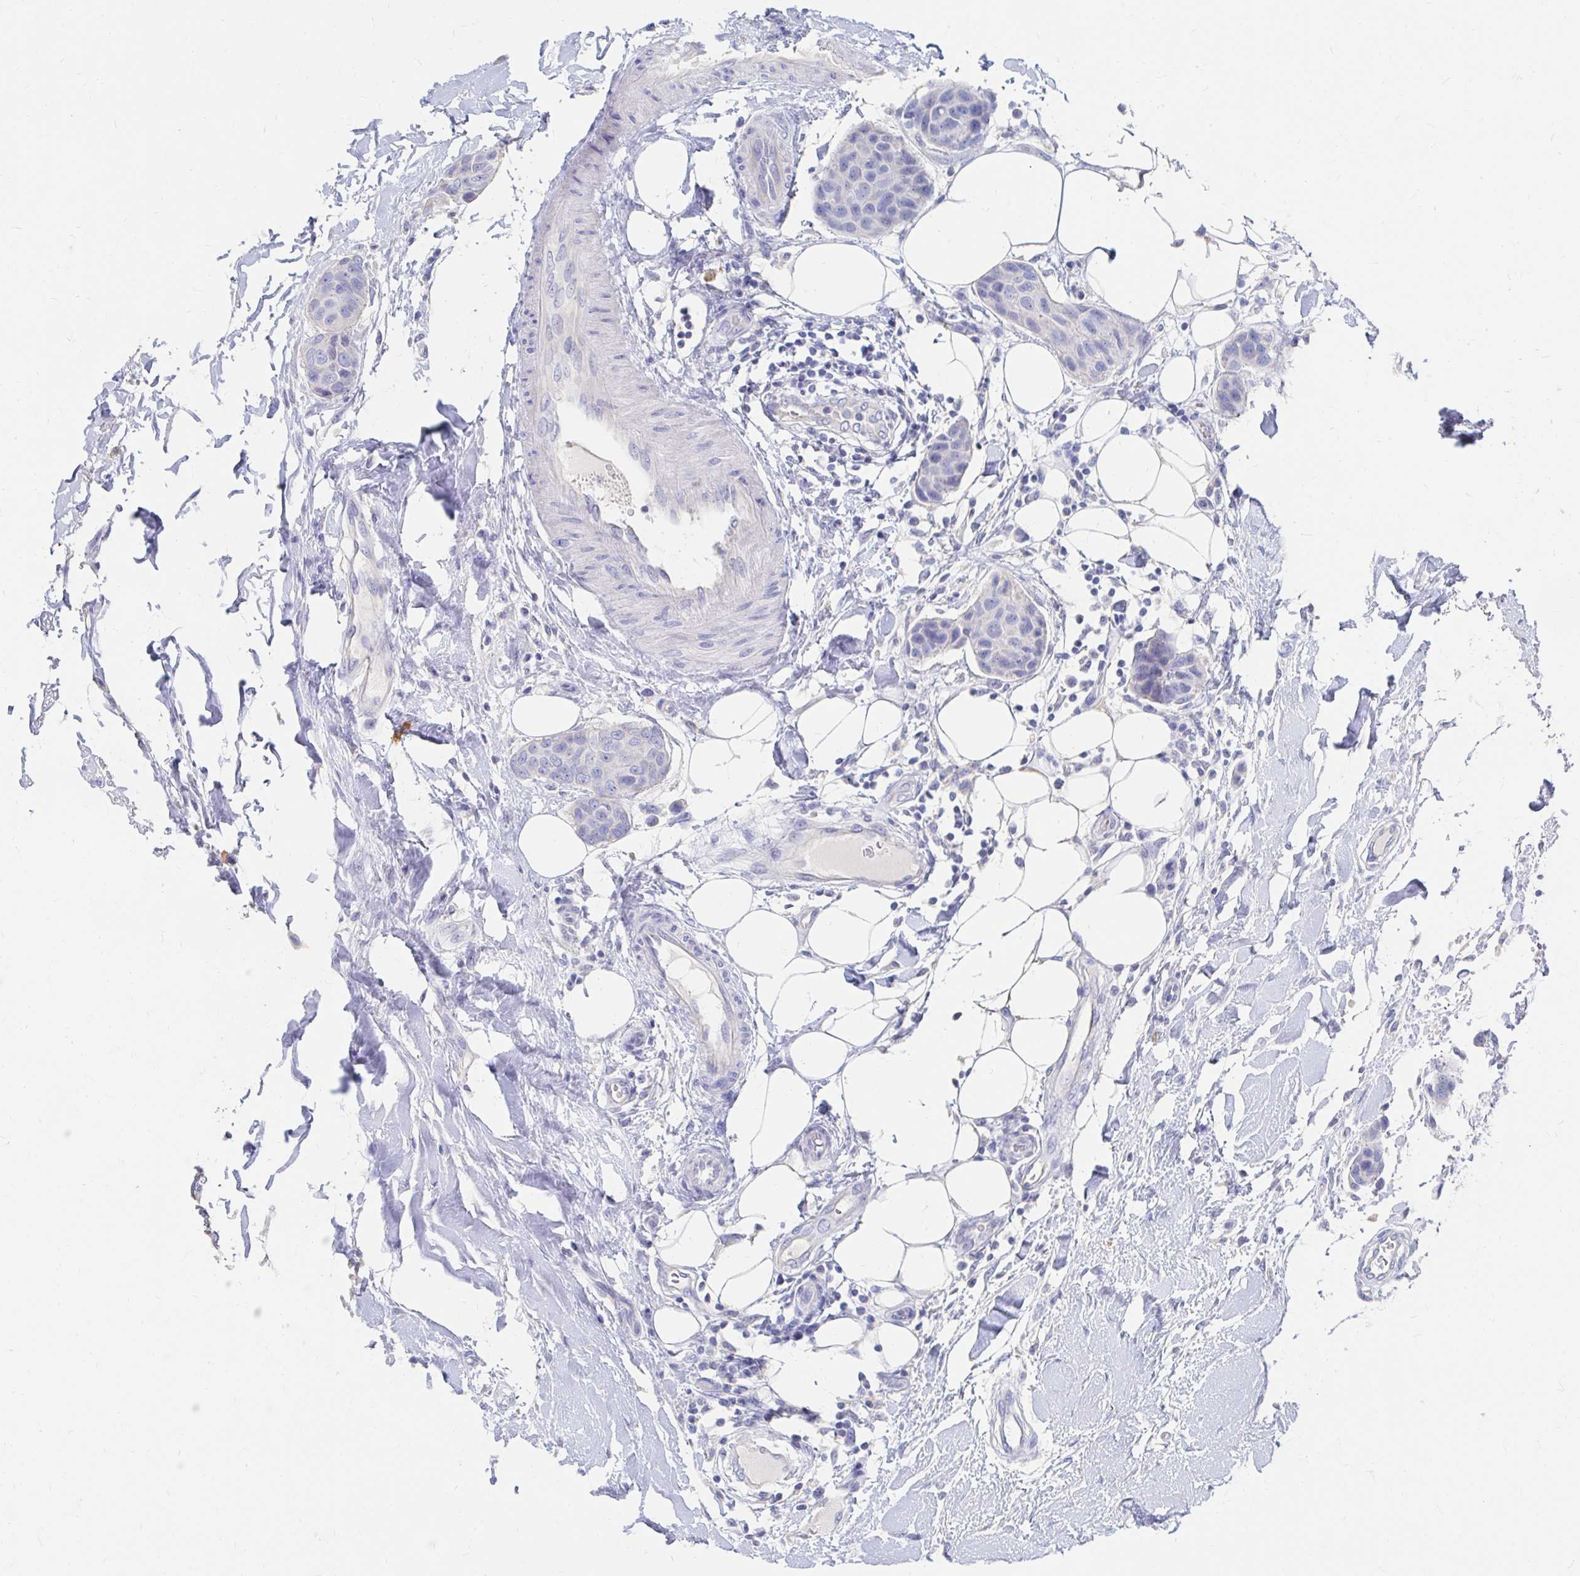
{"staining": {"intensity": "negative", "quantity": "none", "location": "none"}, "tissue": "breast cancer", "cell_type": "Tumor cells", "image_type": "cancer", "snomed": [{"axis": "morphology", "description": "Duct carcinoma"}, {"axis": "topography", "description": "Breast"}, {"axis": "topography", "description": "Lymph node"}], "caption": "IHC photomicrograph of neoplastic tissue: breast cancer (invasive ductal carcinoma) stained with DAB reveals no significant protein positivity in tumor cells.", "gene": "LAMC3", "patient": {"sex": "female", "age": 80}}